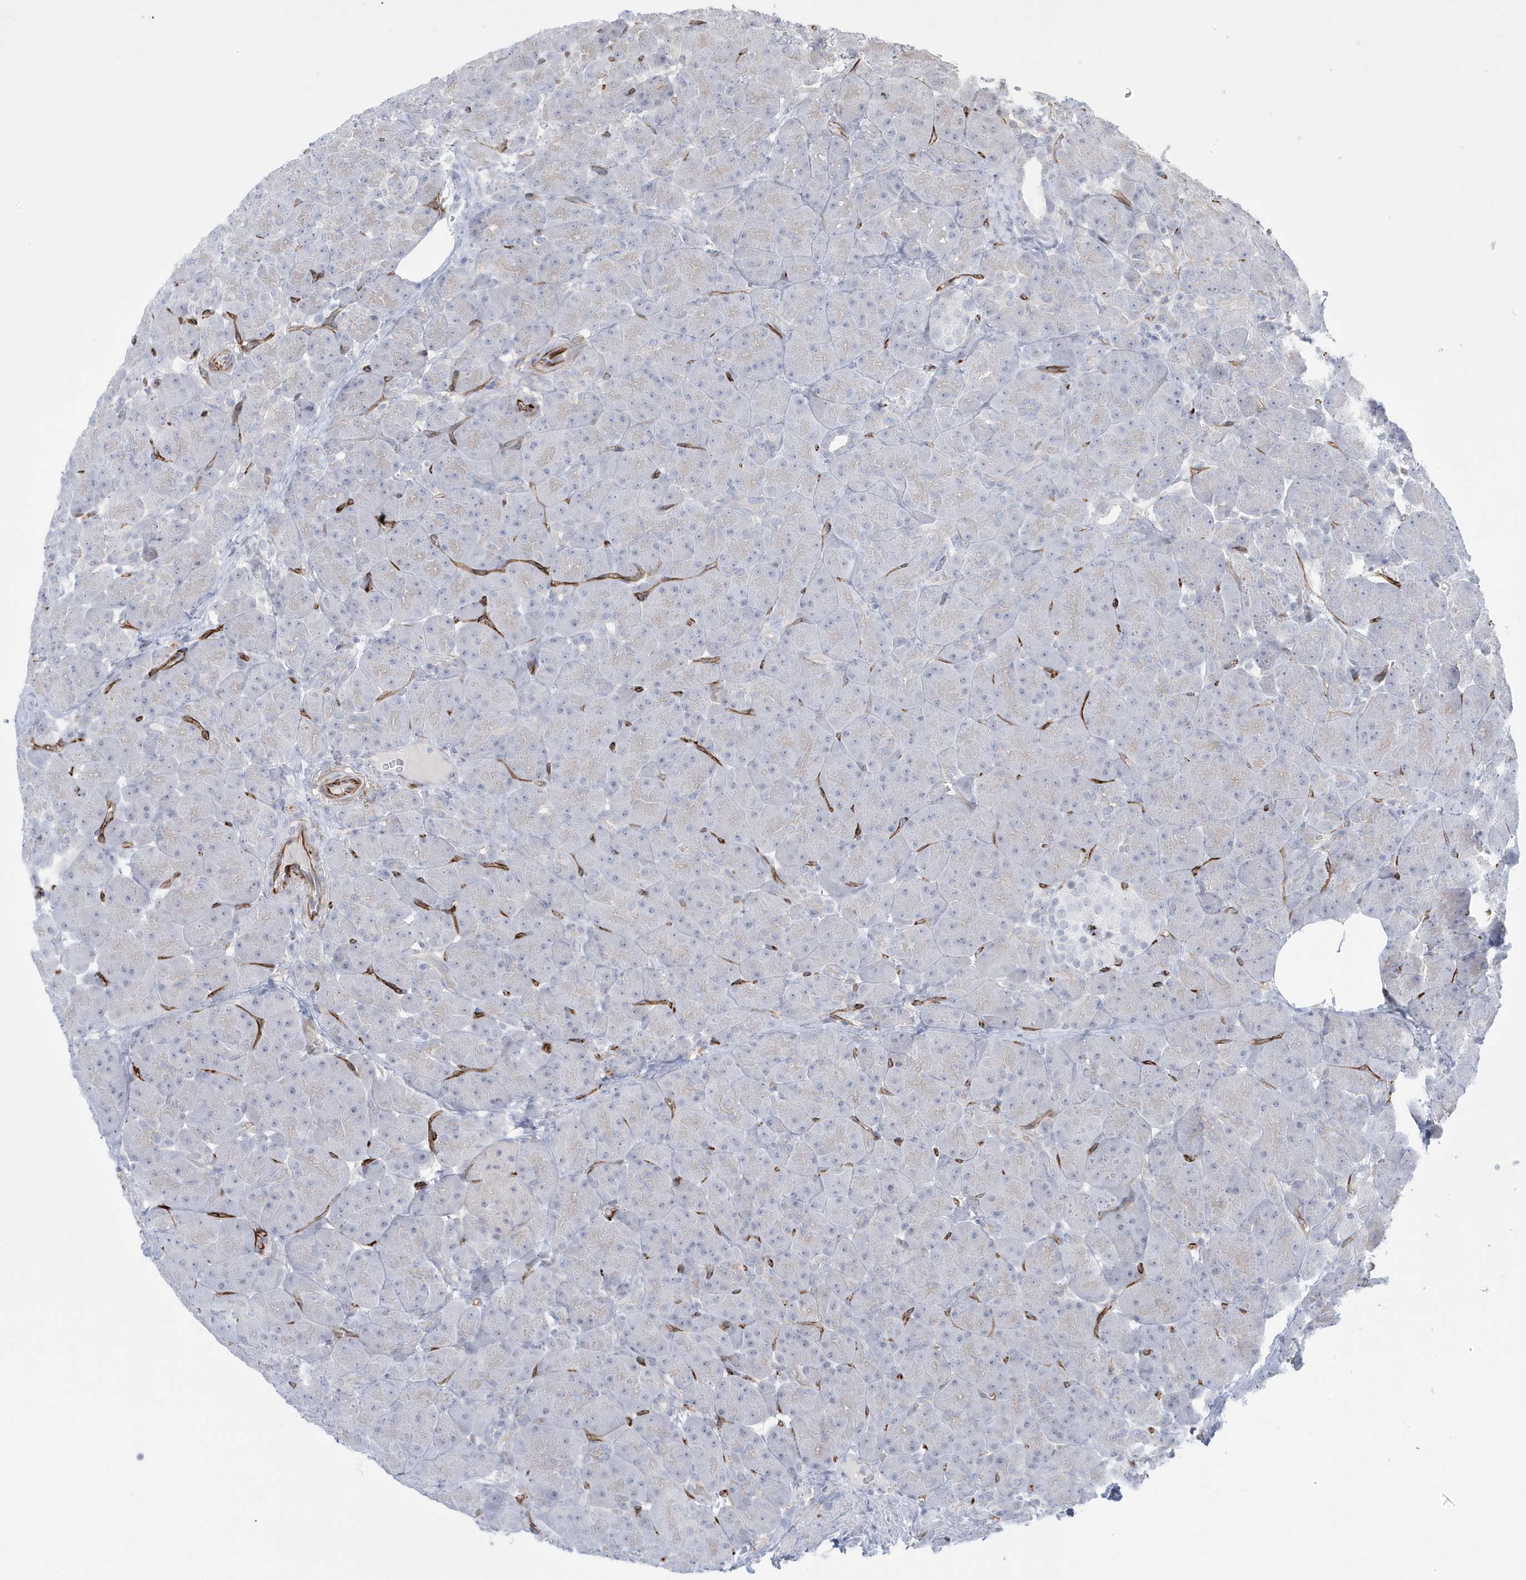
{"staining": {"intensity": "negative", "quantity": "none", "location": "none"}, "tissue": "pancreas", "cell_type": "Exocrine glandular cells", "image_type": "normal", "snomed": [{"axis": "morphology", "description": "Normal tissue, NOS"}, {"axis": "topography", "description": "Pancreas"}], "caption": "High magnification brightfield microscopy of benign pancreas stained with DAB (brown) and counterstained with hematoxylin (blue): exocrine glandular cells show no significant expression. (Immunohistochemistry, brightfield microscopy, high magnification).", "gene": "ADAMTSL3", "patient": {"sex": "male", "age": 66}}